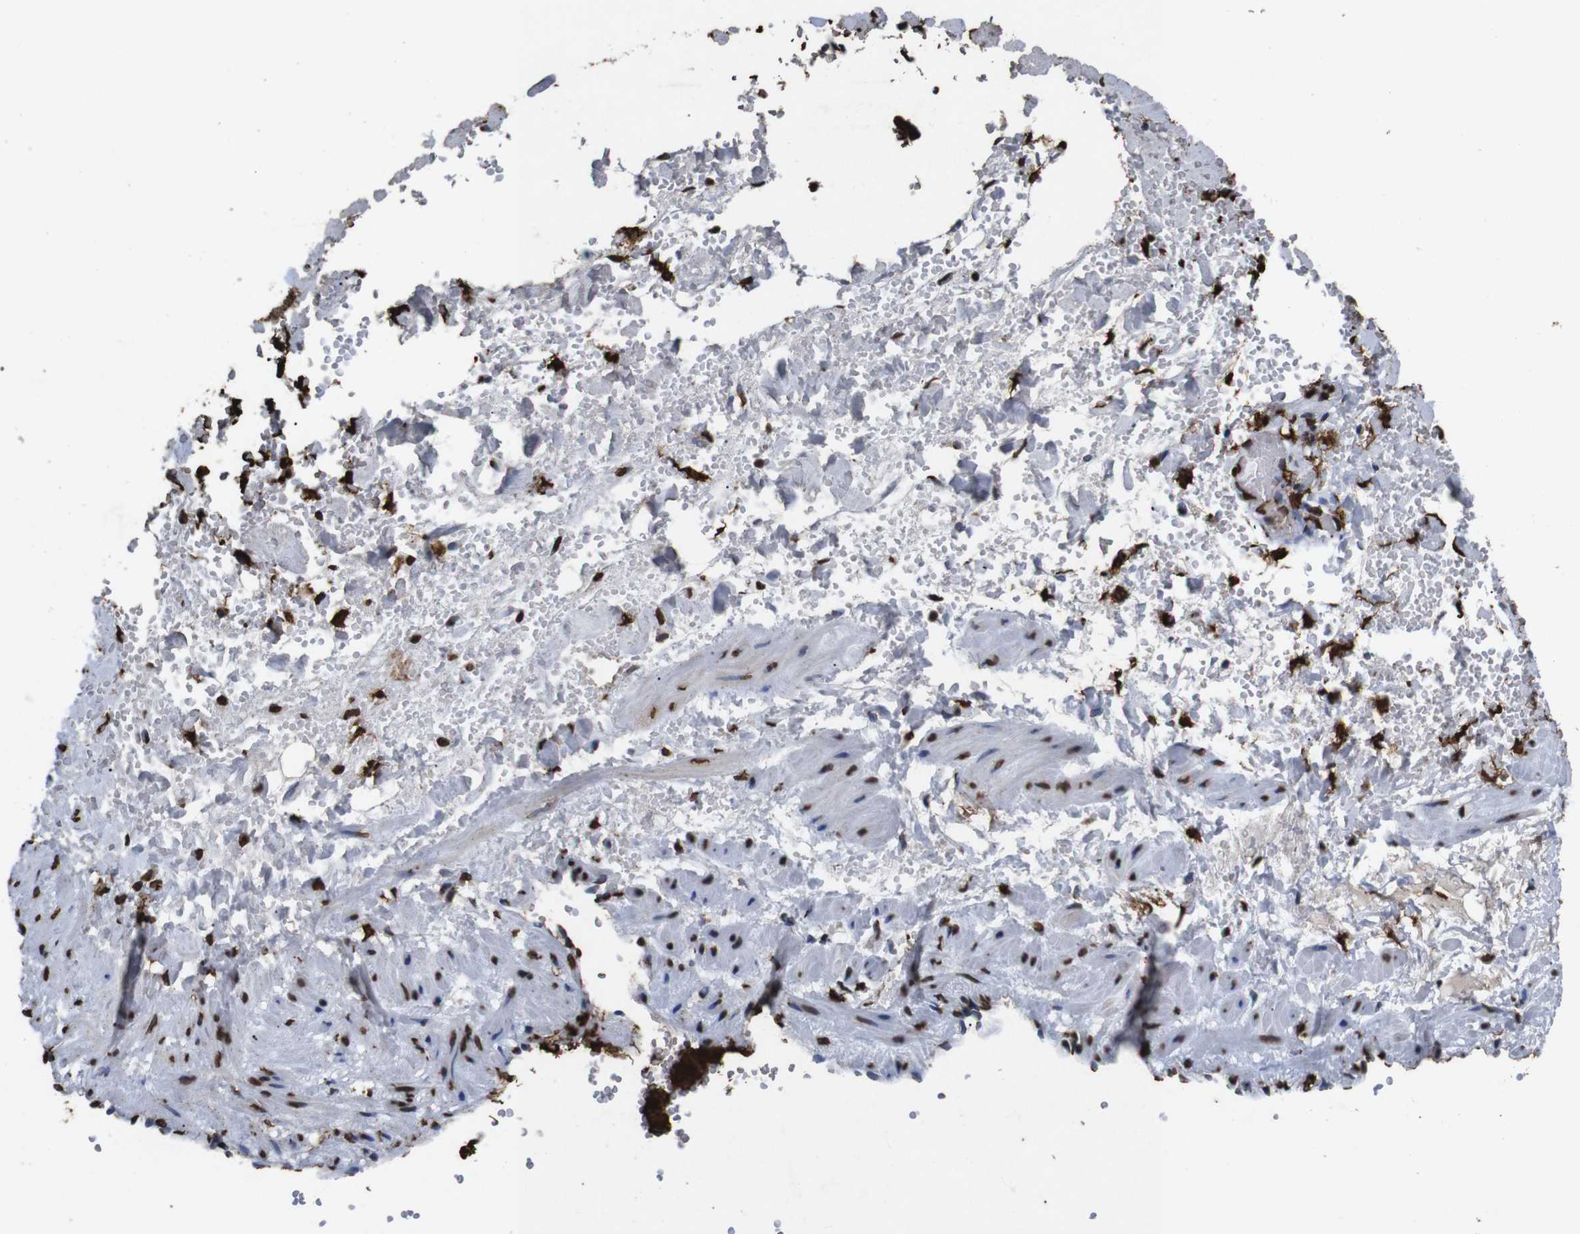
{"staining": {"intensity": "strong", "quantity": ">75%", "location": "nuclear"}, "tissue": "adipose tissue", "cell_type": "Adipocytes", "image_type": "normal", "snomed": [{"axis": "morphology", "description": "Normal tissue, NOS"}, {"axis": "topography", "description": "Soft tissue"}, {"axis": "topography", "description": "Vascular tissue"}], "caption": "Immunohistochemical staining of unremarkable human adipose tissue demonstrates strong nuclear protein positivity in approximately >75% of adipocytes.", "gene": "MDM2", "patient": {"sex": "female", "age": 35}}